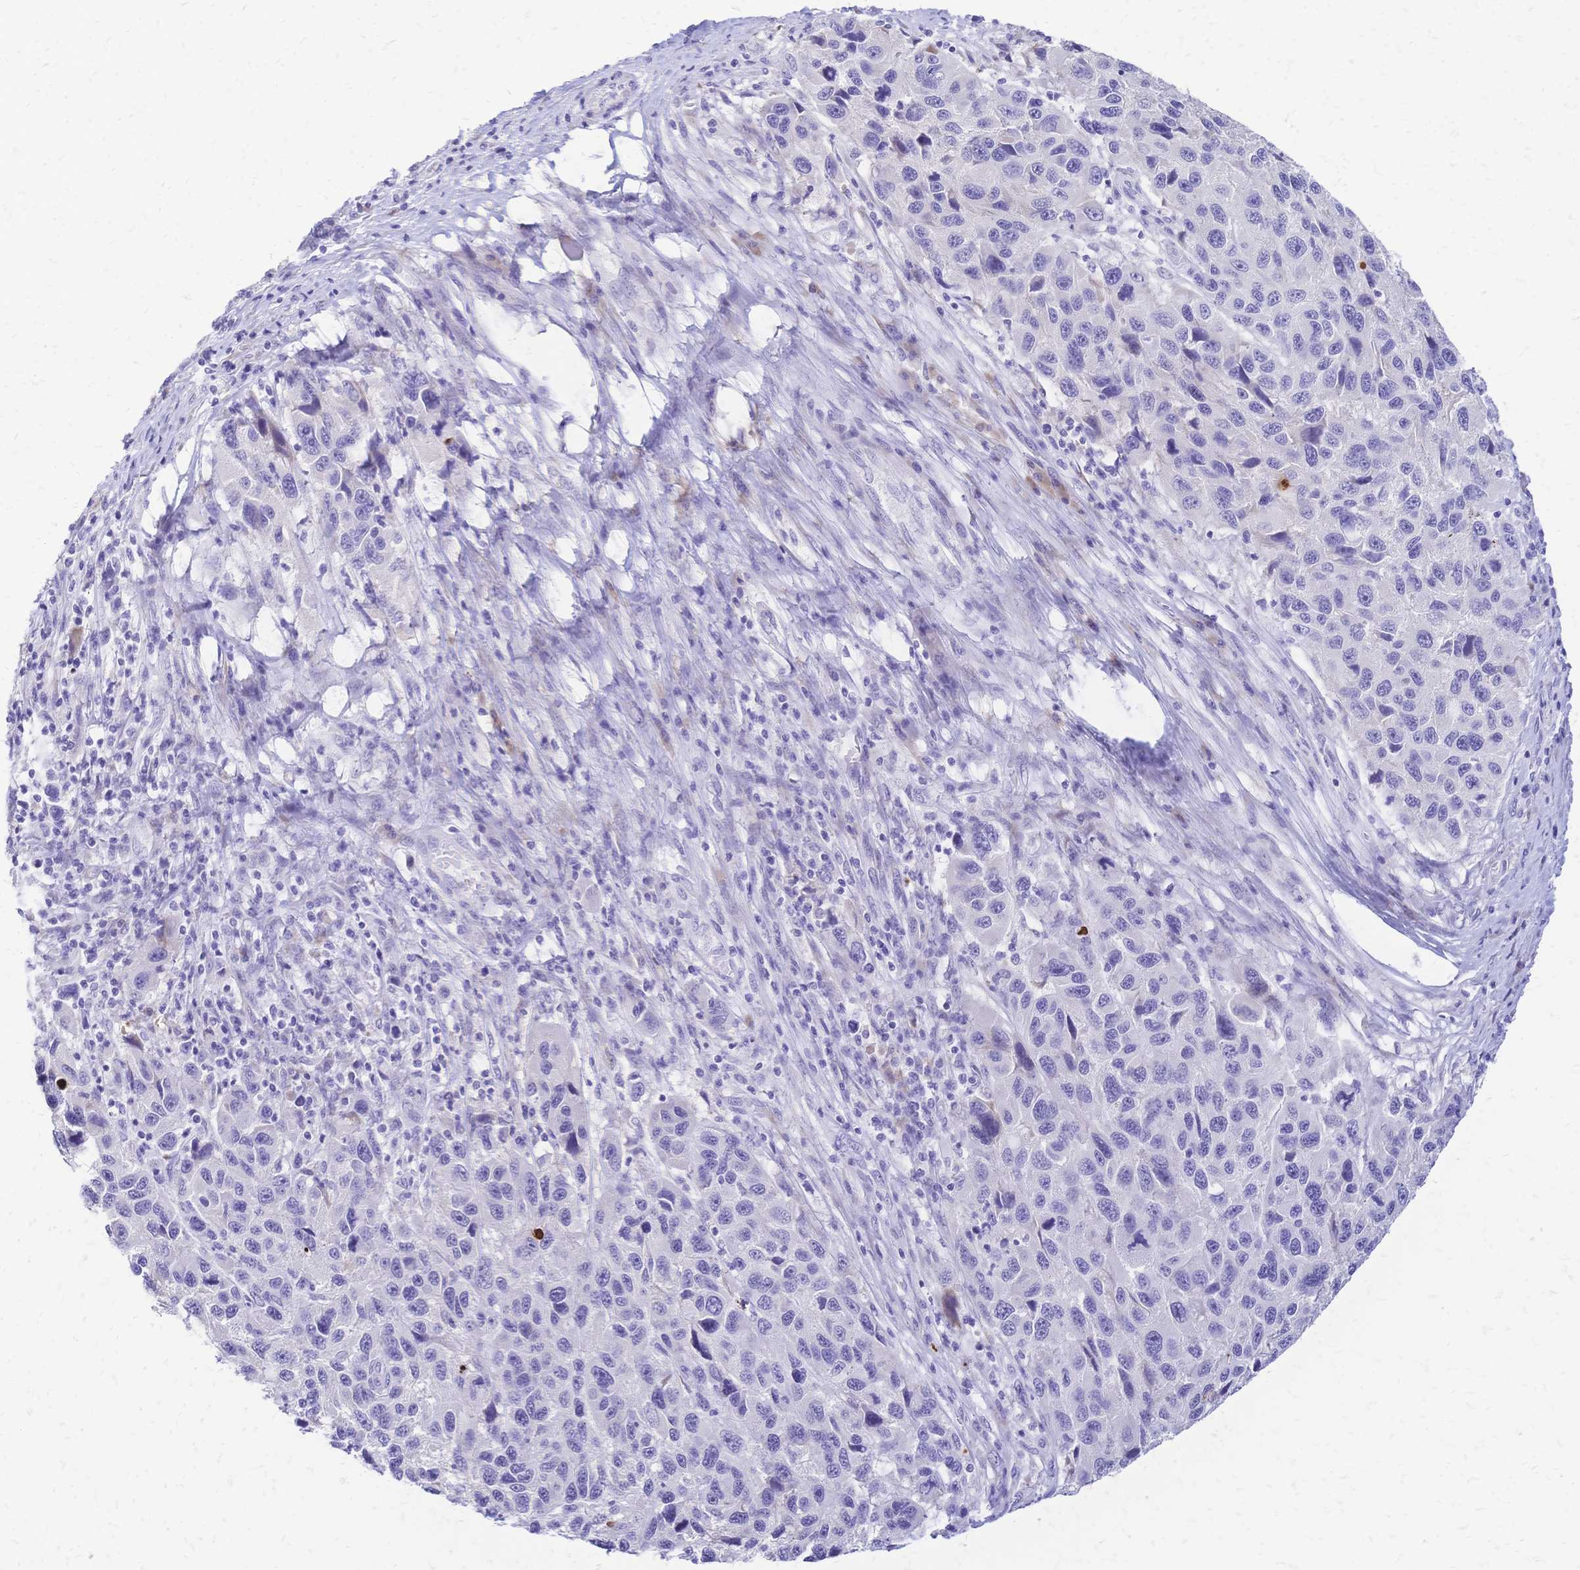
{"staining": {"intensity": "negative", "quantity": "none", "location": "none"}, "tissue": "melanoma", "cell_type": "Tumor cells", "image_type": "cancer", "snomed": [{"axis": "morphology", "description": "Malignant melanoma, NOS"}, {"axis": "topography", "description": "Skin"}], "caption": "There is no significant positivity in tumor cells of malignant melanoma.", "gene": "GRB7", "patient": {"sex": "male", "age": 53}}